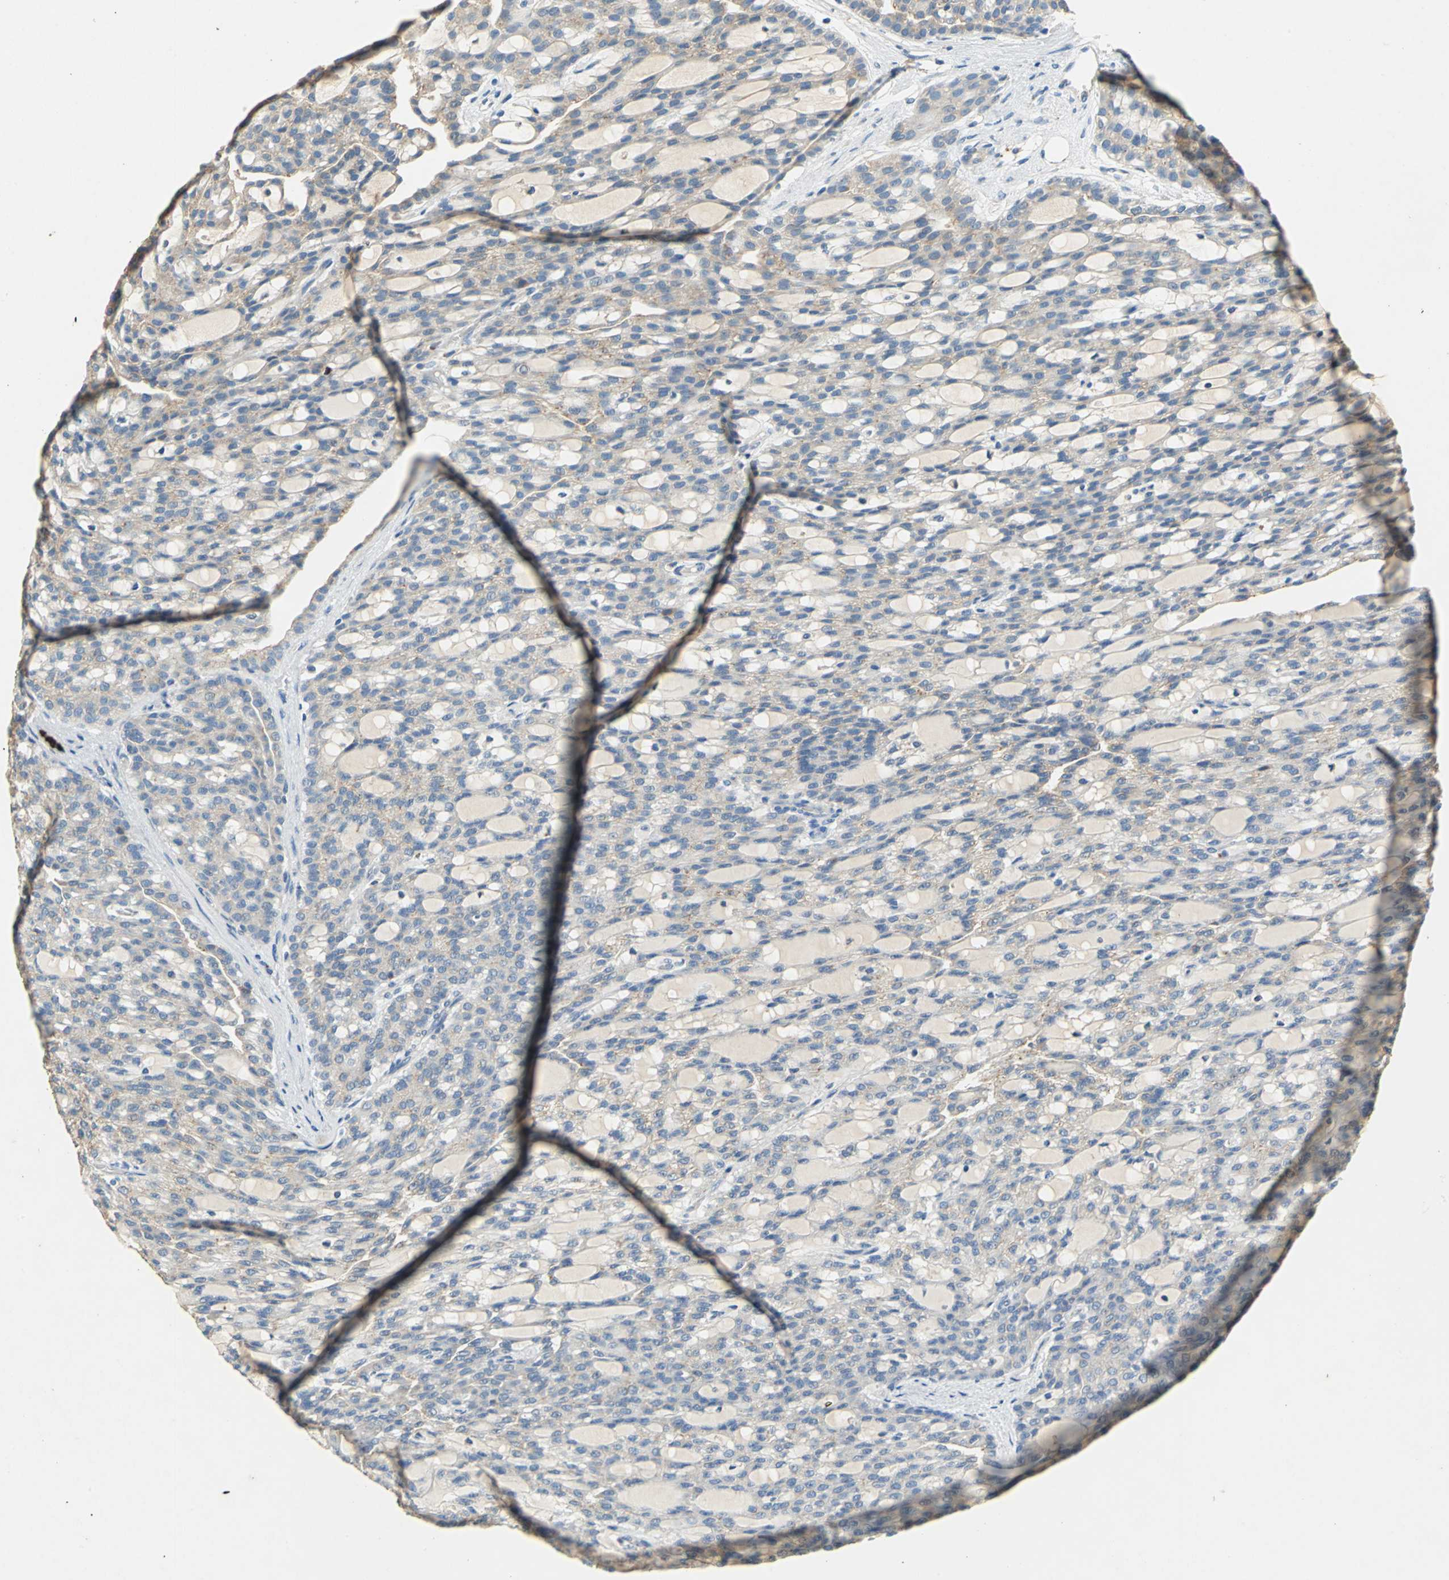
{"staining": {"intensity": "weak", "quantity": ">75%", "location": "cytoplasmic/membranous"}, "tissue": "renal cancer", "cell_type": "Tumor cells", "image_type": "cancer", "snomed": [{"axis": "morphology", "description": "Adenocarcinoma, NOS"}, {"axis": "topography", "description": "Kidney"}], "caption": "Human renal adenocarcinoma stained with a protein marker displays weak staining in tumor cells.", "gene": "ADAMTS5", "patient": {"sex": "male", "age": 63}}